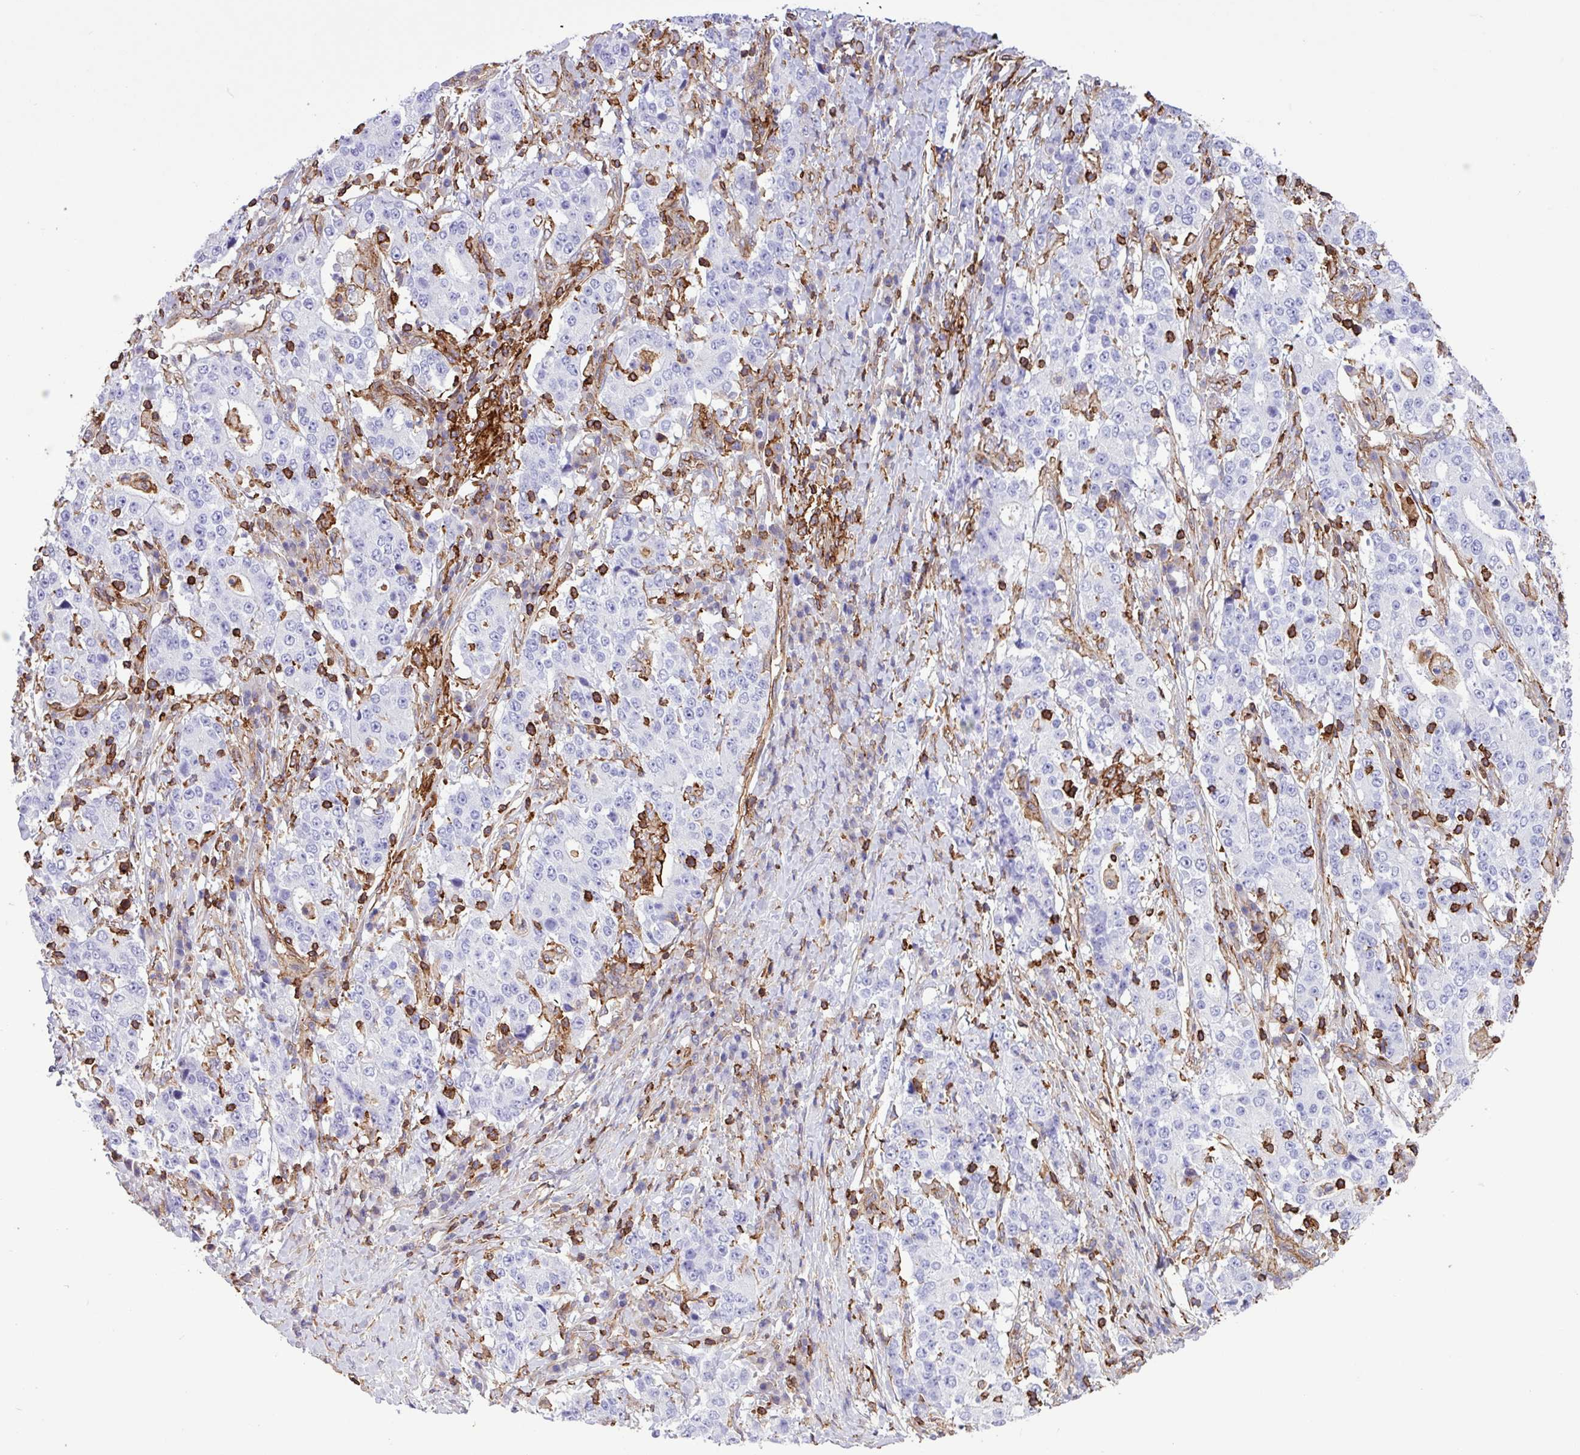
{"staining": {"intensity": "negative", "quantity": "none", "location": "none"}, "tissue": "stomach cancer", "cell_type": "Tumor cells", "image_type": "cancer", "snomed": [{"axis": "morphology", "description": "Normal tissue, NOS"}, {"axis": "morphology", "description": "Adenocarcinoma, NOS"}, {"axis": "topography", "description": "Stomach, upper"}, {"axis": "topography", "description": "Stomach"}], "caption": "IHC of human stomach cancer shows no positivity in tumor cells.", "gene": "PPP1R18", "patient": {"sex": "male", "age": 59}}